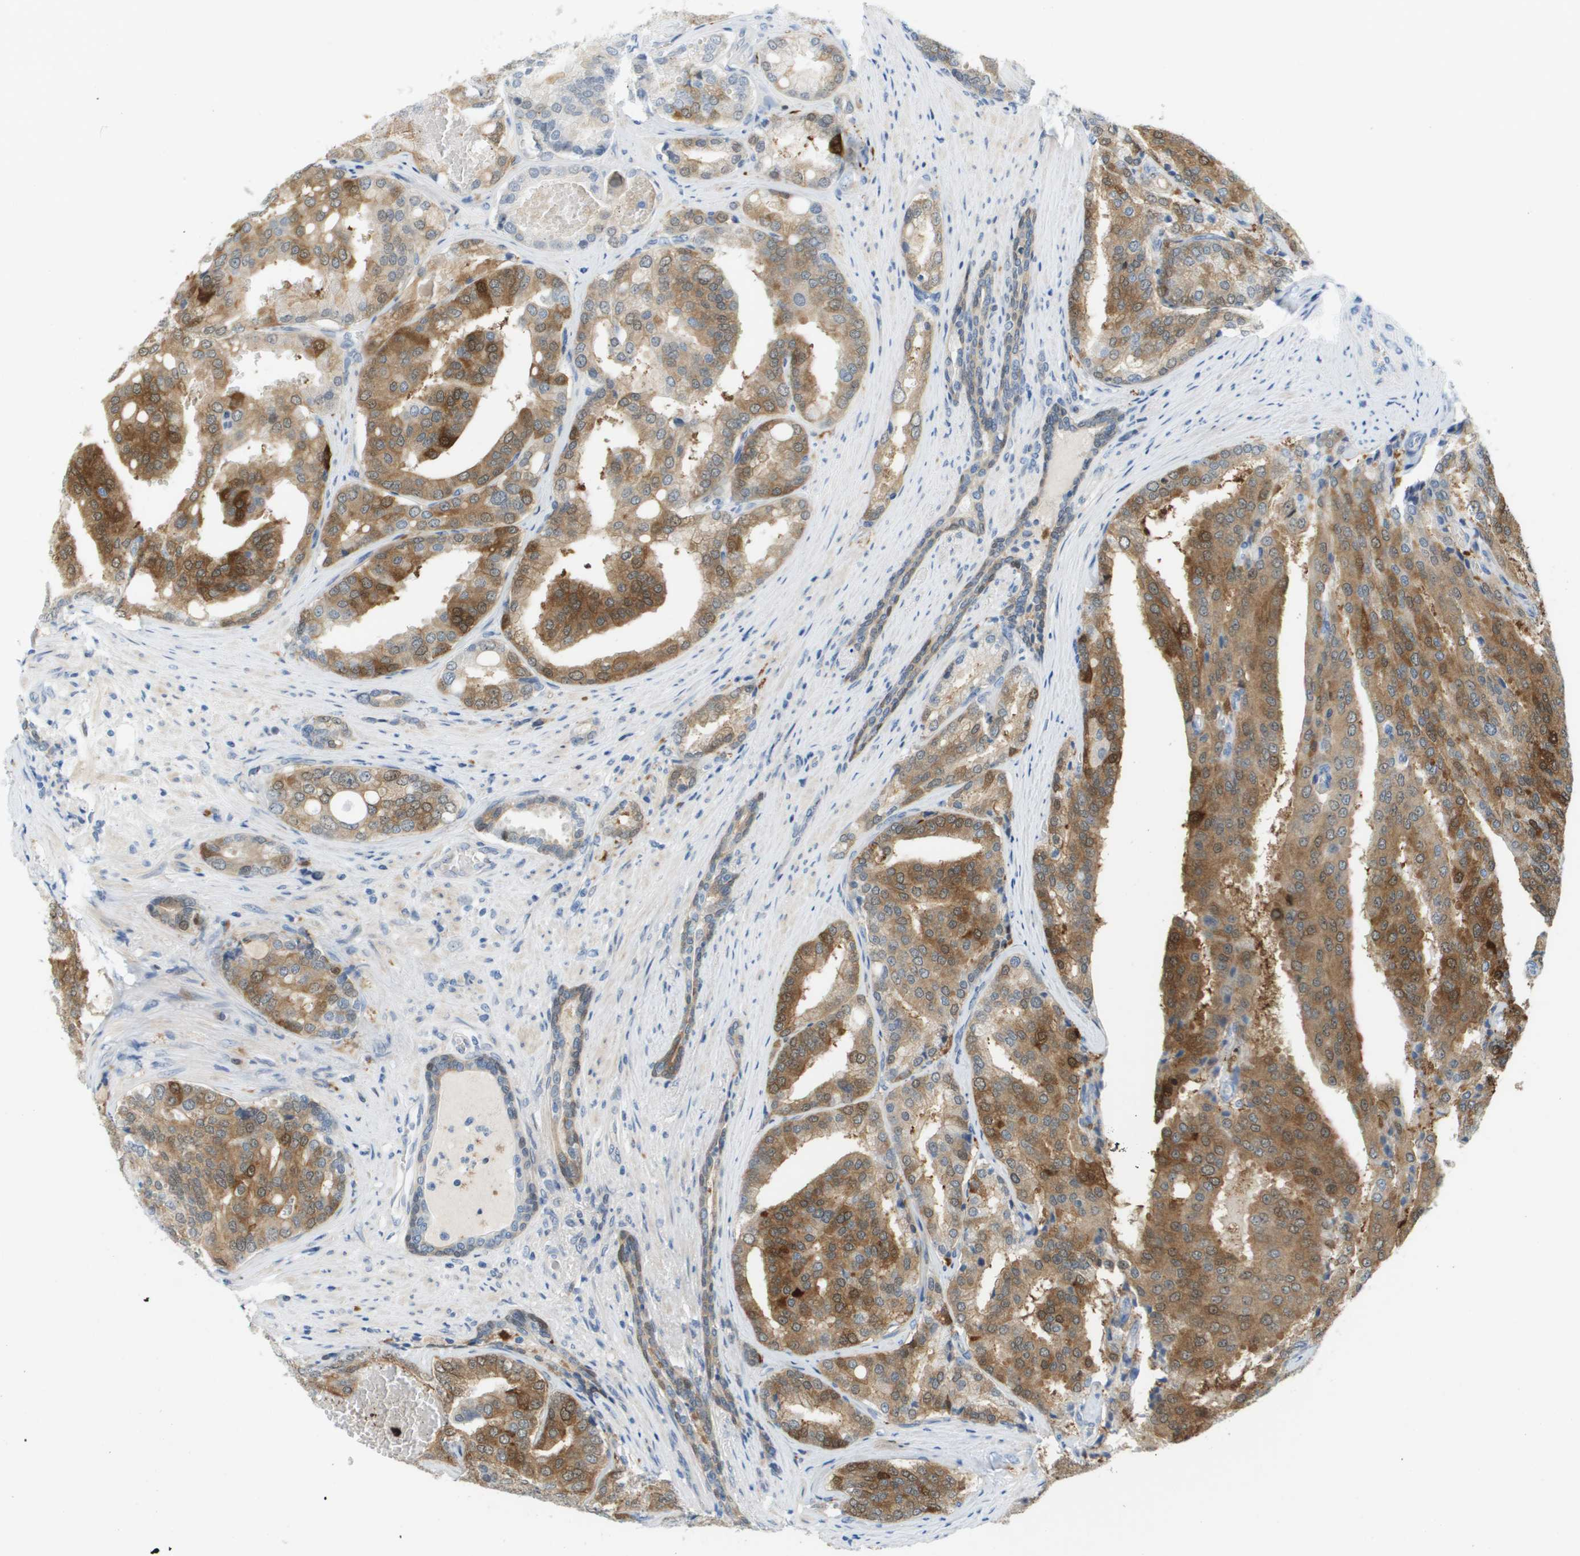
{"staining": {"intensity": "moderate", "quantity": ">75%", "location": "cytoplasmic/membranous"}, "tissue": "prostate cancer", "cell_type": "Tumor cells", "image_type": "cancer", "snomed": [{"axis": "morphology", "description": "Adenocarcinoma, High grade"}, {"axis": "topography", "description": "Prostate"}], "caption": "High-magnification brightfield microscopy of prostate high-grade adenocarcinoma stained with DAB (3,3'-diaminobenzidine) (brown) and counterstained with hematoxylin (blue). tumor cells exhibit moderate cytoplasmic/membranous expression is present in approximately>75% of cells.", "gene": "CUL9", "patient": {"sex": "male", "age": 50}}